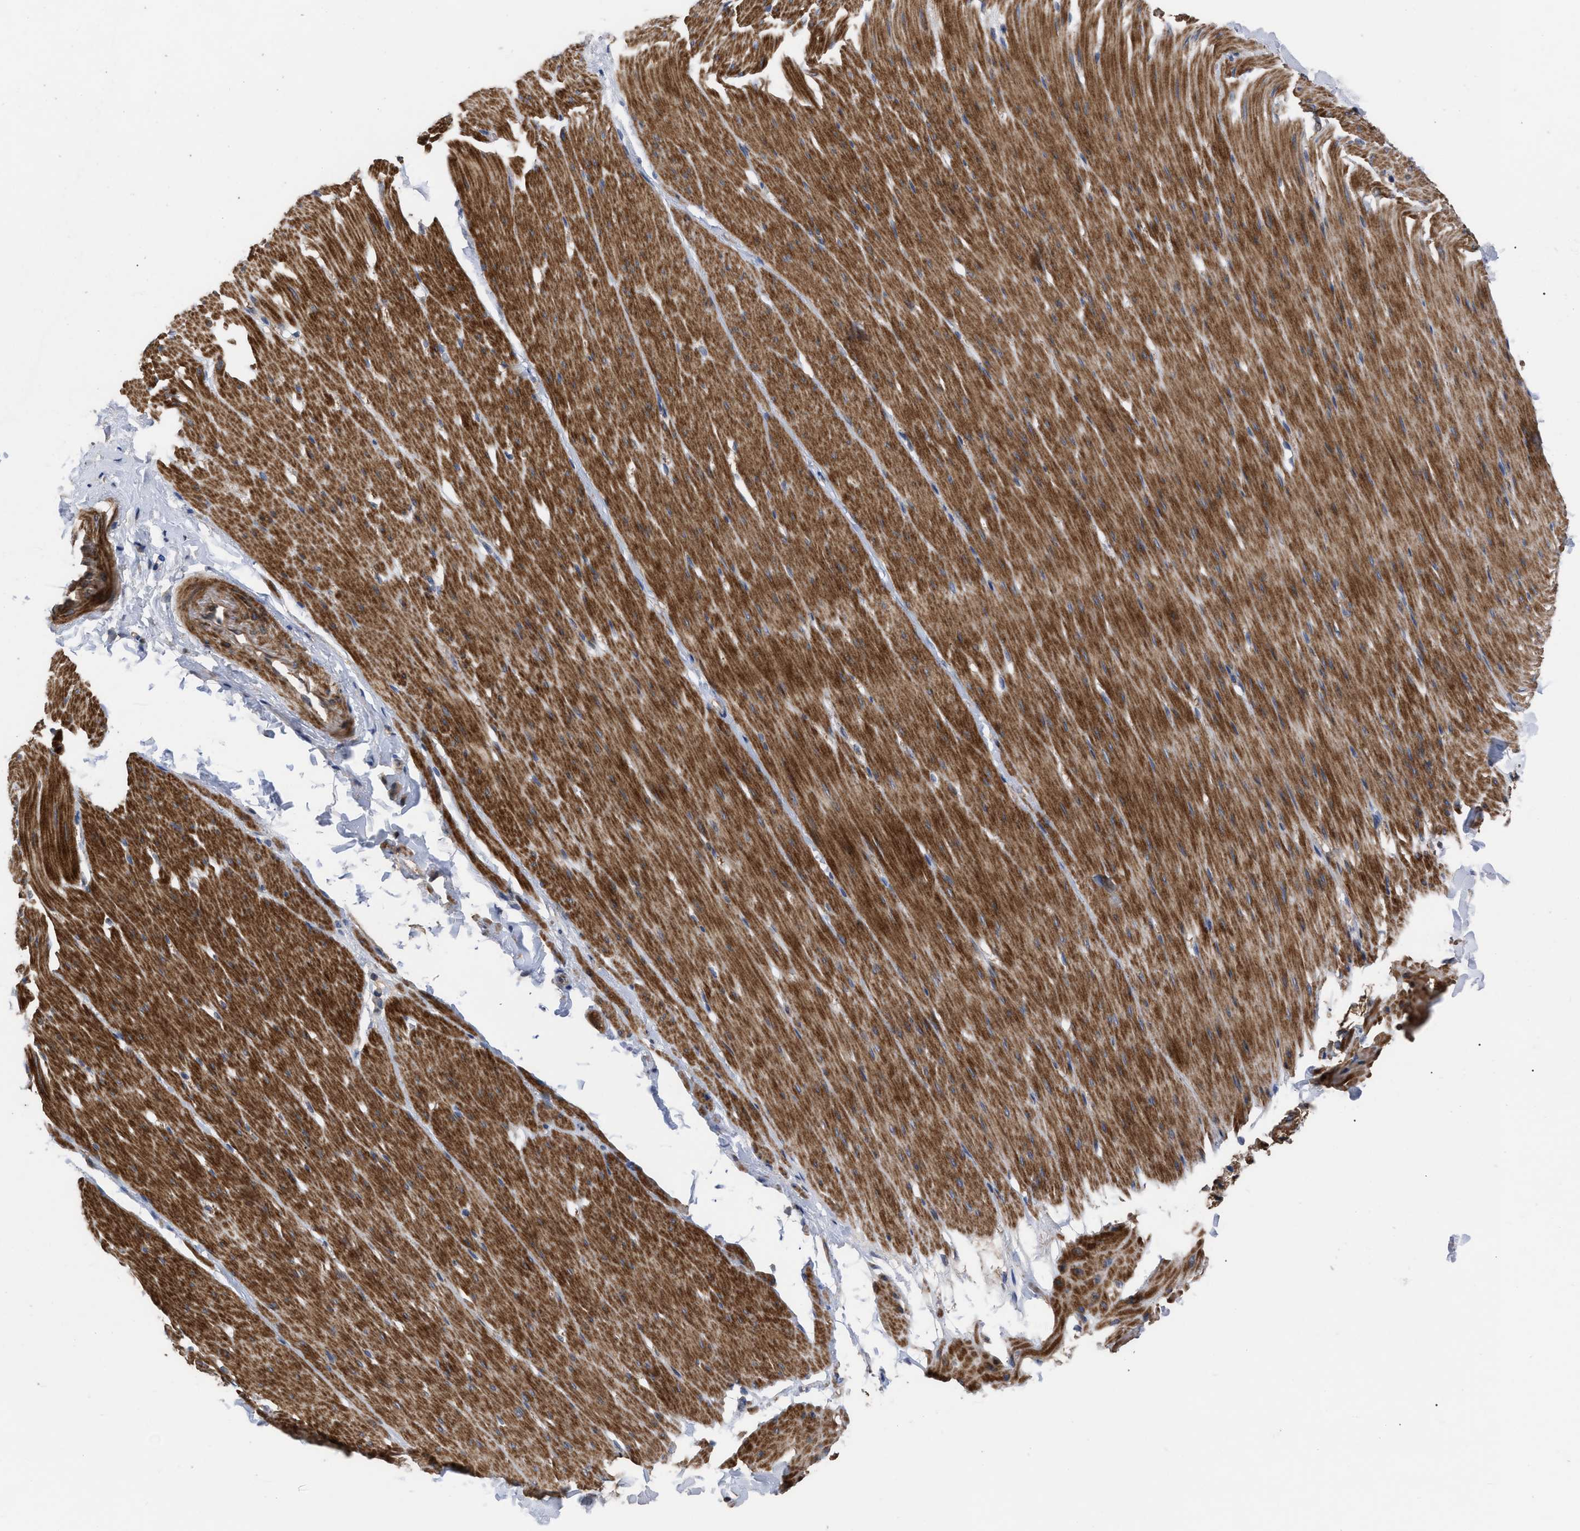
{"staining": {"intensity": "strong", "quantity": ">75%", "location": "cytoplasmic/membranous"}, "tissue": "smooth muscle", "cell_type": "Smooth muscle cells", "image_type": "normal", "snomed": [{"axis": "morphology", "description": "Normal tissue, NOS"}, {"axis": "topography", "description": "Smooth muscle"}, {"axis": "topography", "description": "Colon"}], "caption": "A brown stain shows strong cytoplasmic/membranous expression of a protein in smooth muscle cells of benign smooth muscle. The protein is shown in brown color, while the nuclei are stained blue.", "gene": "BTN2A1", "patient": {"sex": "male", "age": 67}}